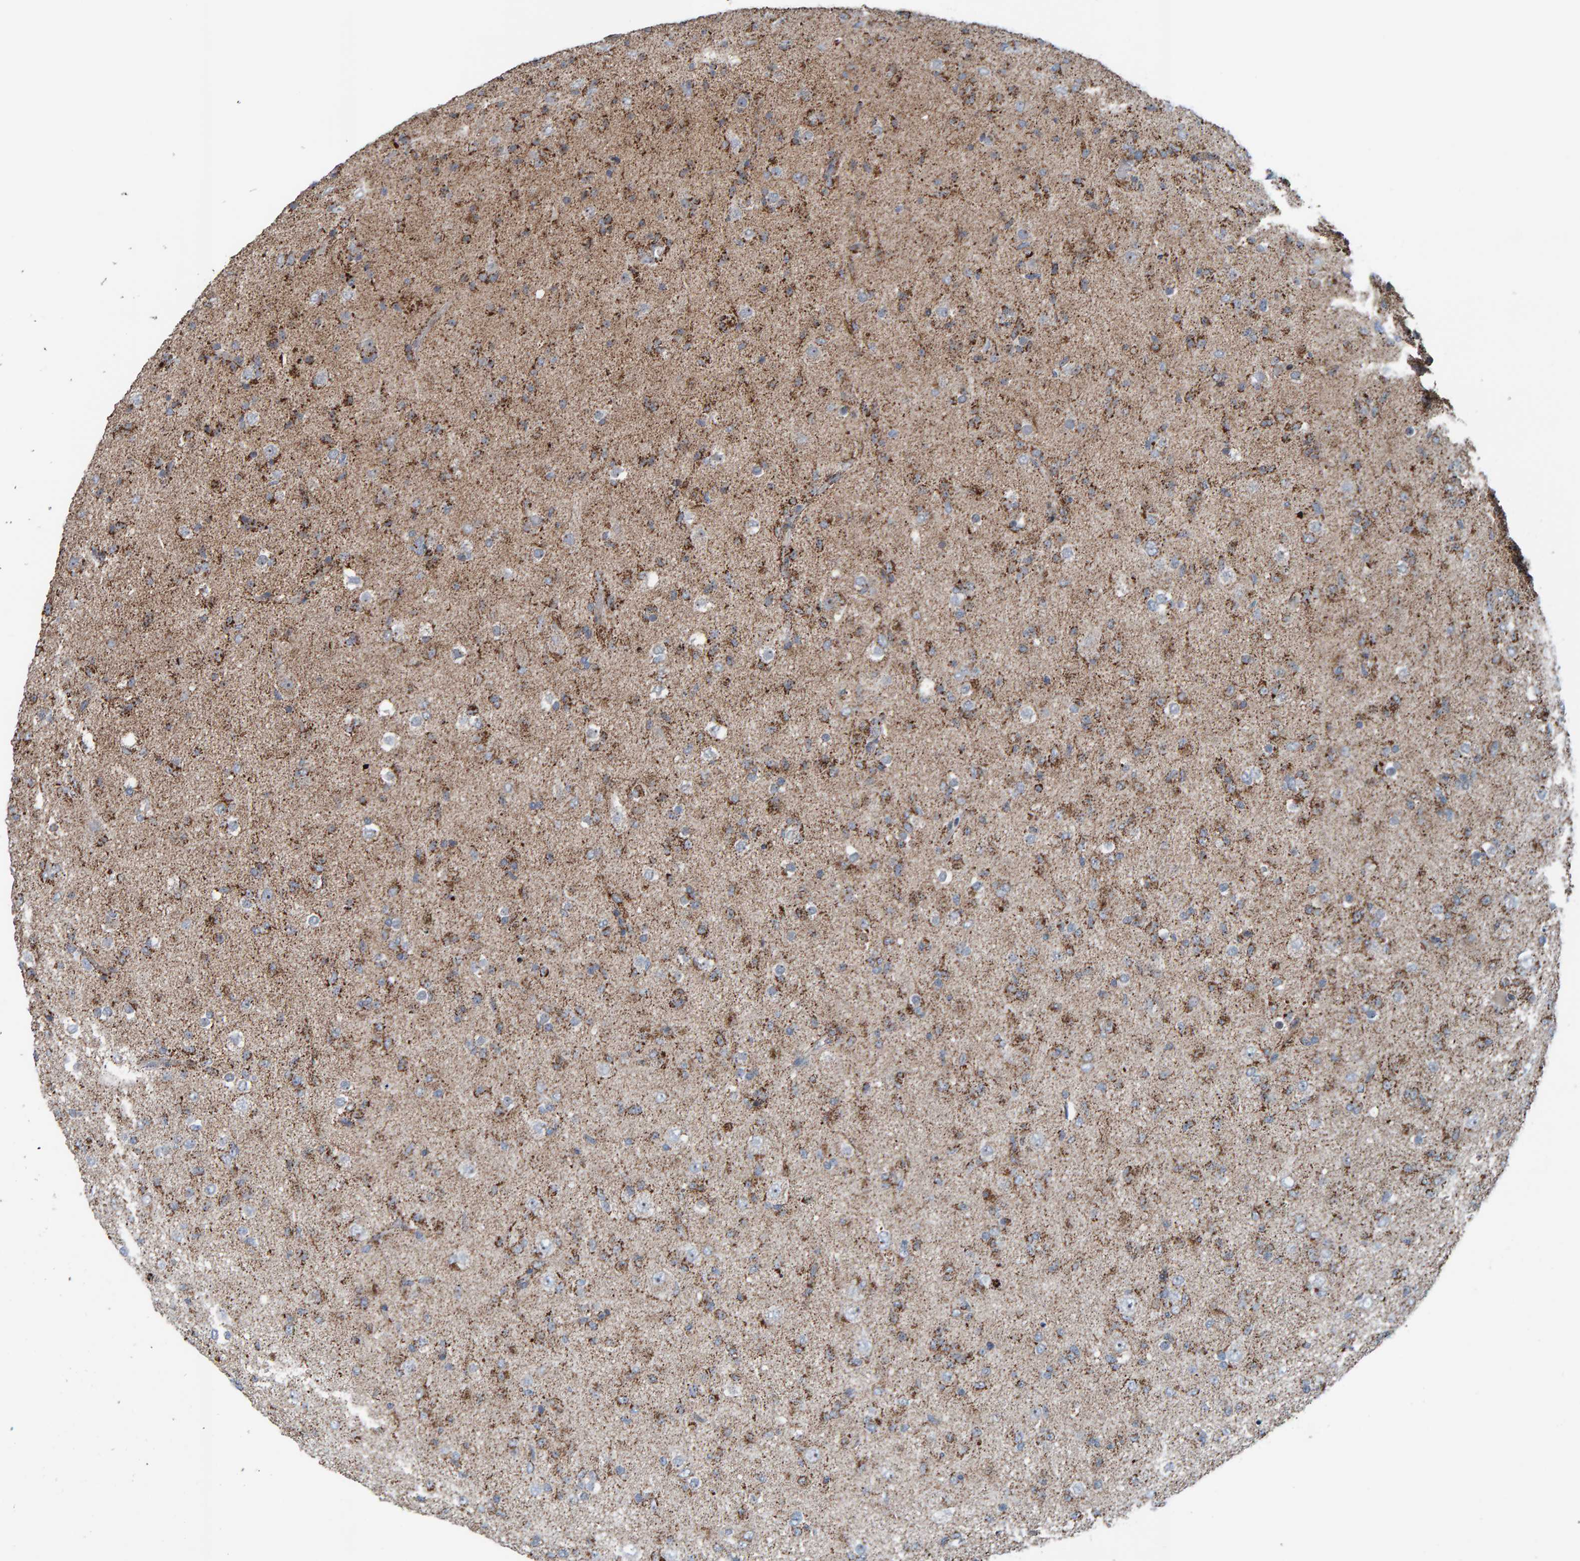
{"staining": {"intensity": "moderate", "quantity": "25%-75%", "location": "cytoplasmic/membranous"}, "tissue": "glioma", "cell_type": "Tumor cells", "image_type": "cancer", "snomed": [{"axis": "morphology", "description": "Glioma, malignant, Low grade"}, {"axis": "topography", "description": "Brain"}], "caption": "The immunohistochemical stain shows moderate cytoplasmic/membranous expression in tumor cells of glioma tissue.", "gene": "ZNF48", "patient": {"sex": "male", "age": 65}}